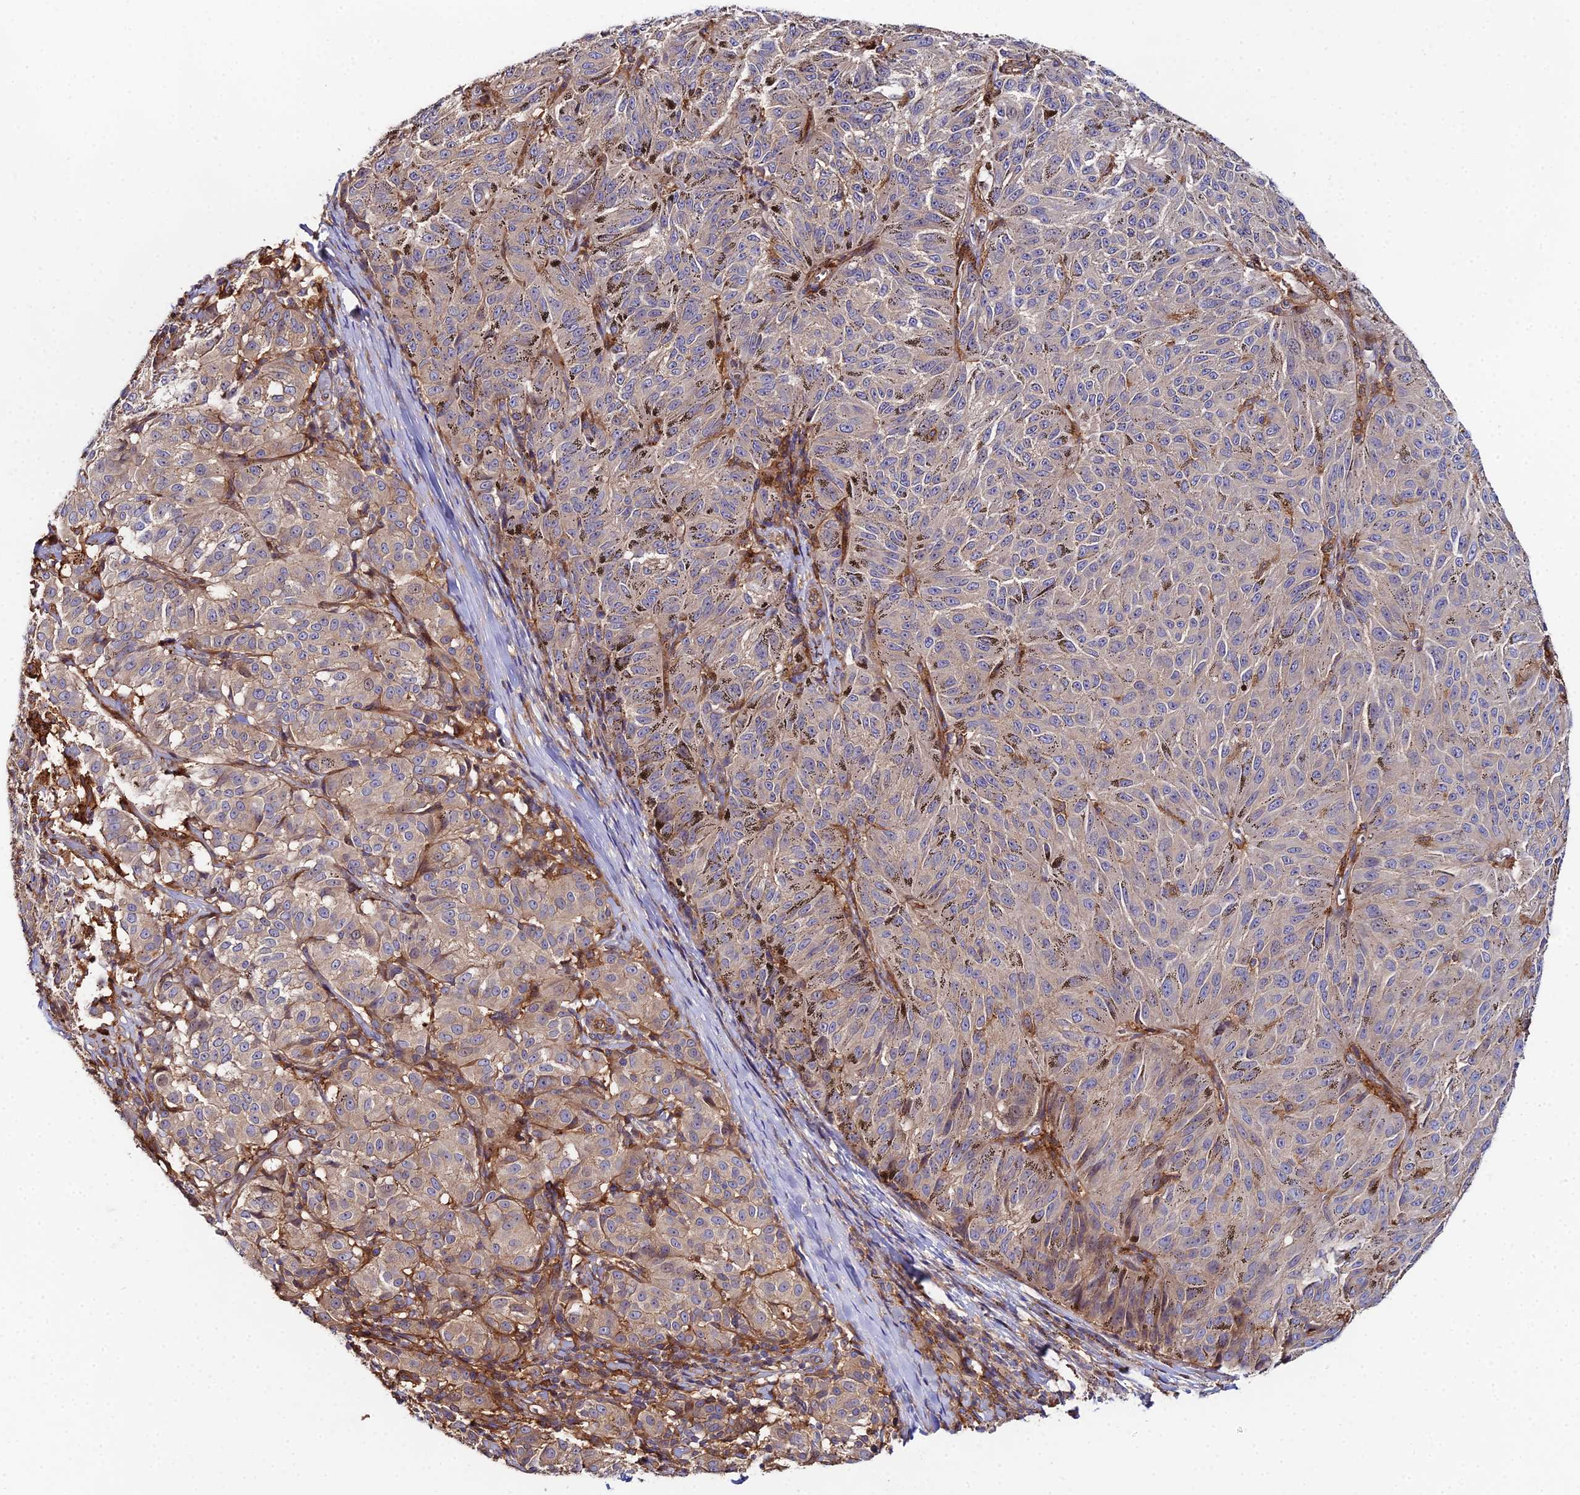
{"staining": {"intensity": "negative", "quantity": "none", "location": "none"}, "tissue": "melanoma", "cell_type": "Tumor cells", "image_type": "cancer", "snomed": [{"axis": "morphology", "description": "Malignant melanoma, NOS"}, {"axis": "topography", "description": "Skin"}], "caption": "The immunohistochemistry (IHC) photomicrograph has no significant positivity in tumor cells of malignant melanoma tissue.", "gene": "GNG5B", "patient": {"sex": "female", "age": 72}}